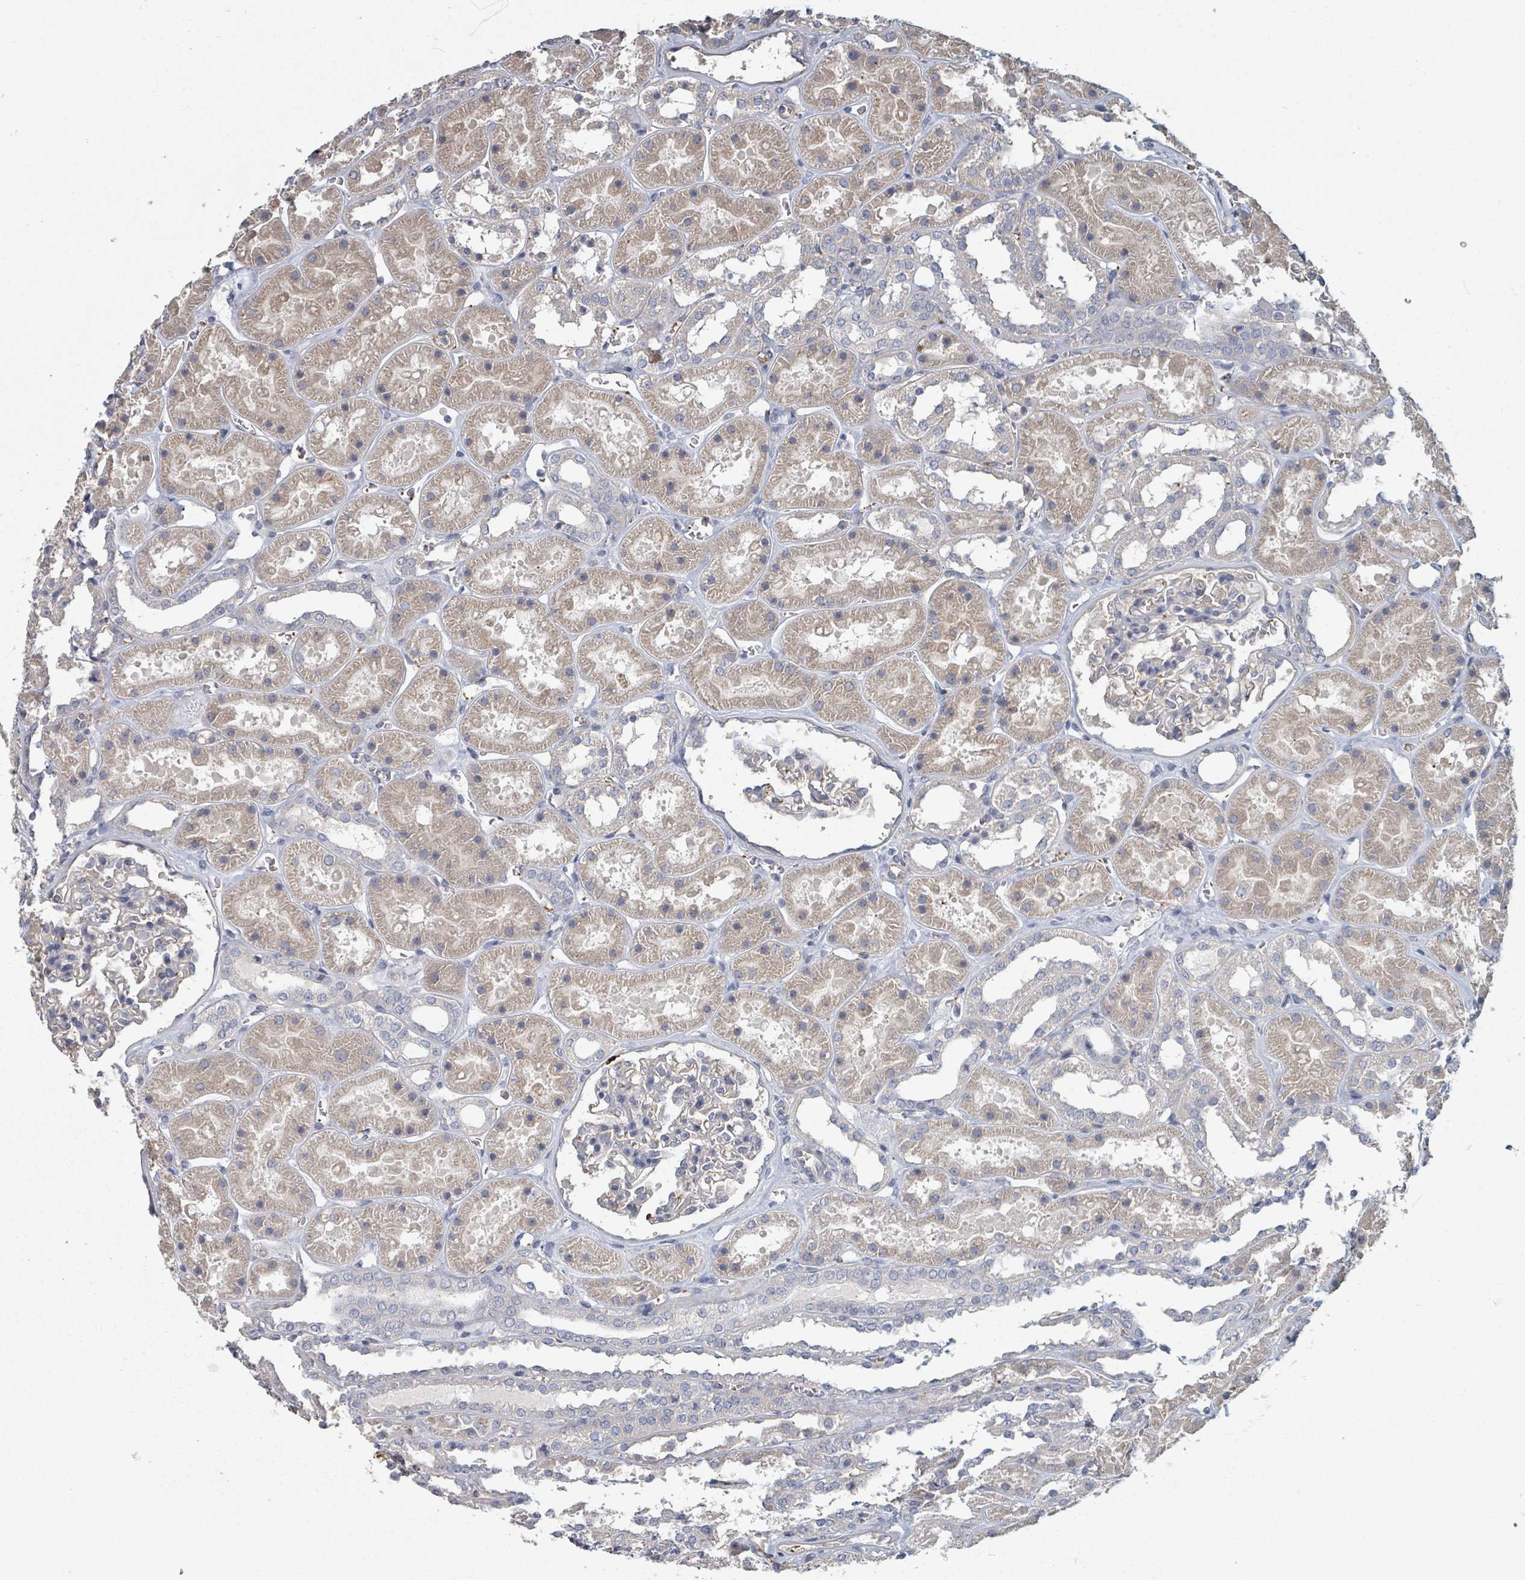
{"staining": {"intensity": "negative", "quantity": "none", "location": "none"}, "tissue": "kidney", "cell_type": "Cells in glomeruli", "image_type": "normal", "snomed": [{"axis": "morphology", "description": "Normal tissue, NOS"}, {"axis": "topography", "description": "Kidney"}], "caption": "Histopathology image shows no protein expression in cells in glomeruli of unremarkable kidney.", "gene": "PLAUR", "patient": {"sex": "female", "age": 41}}